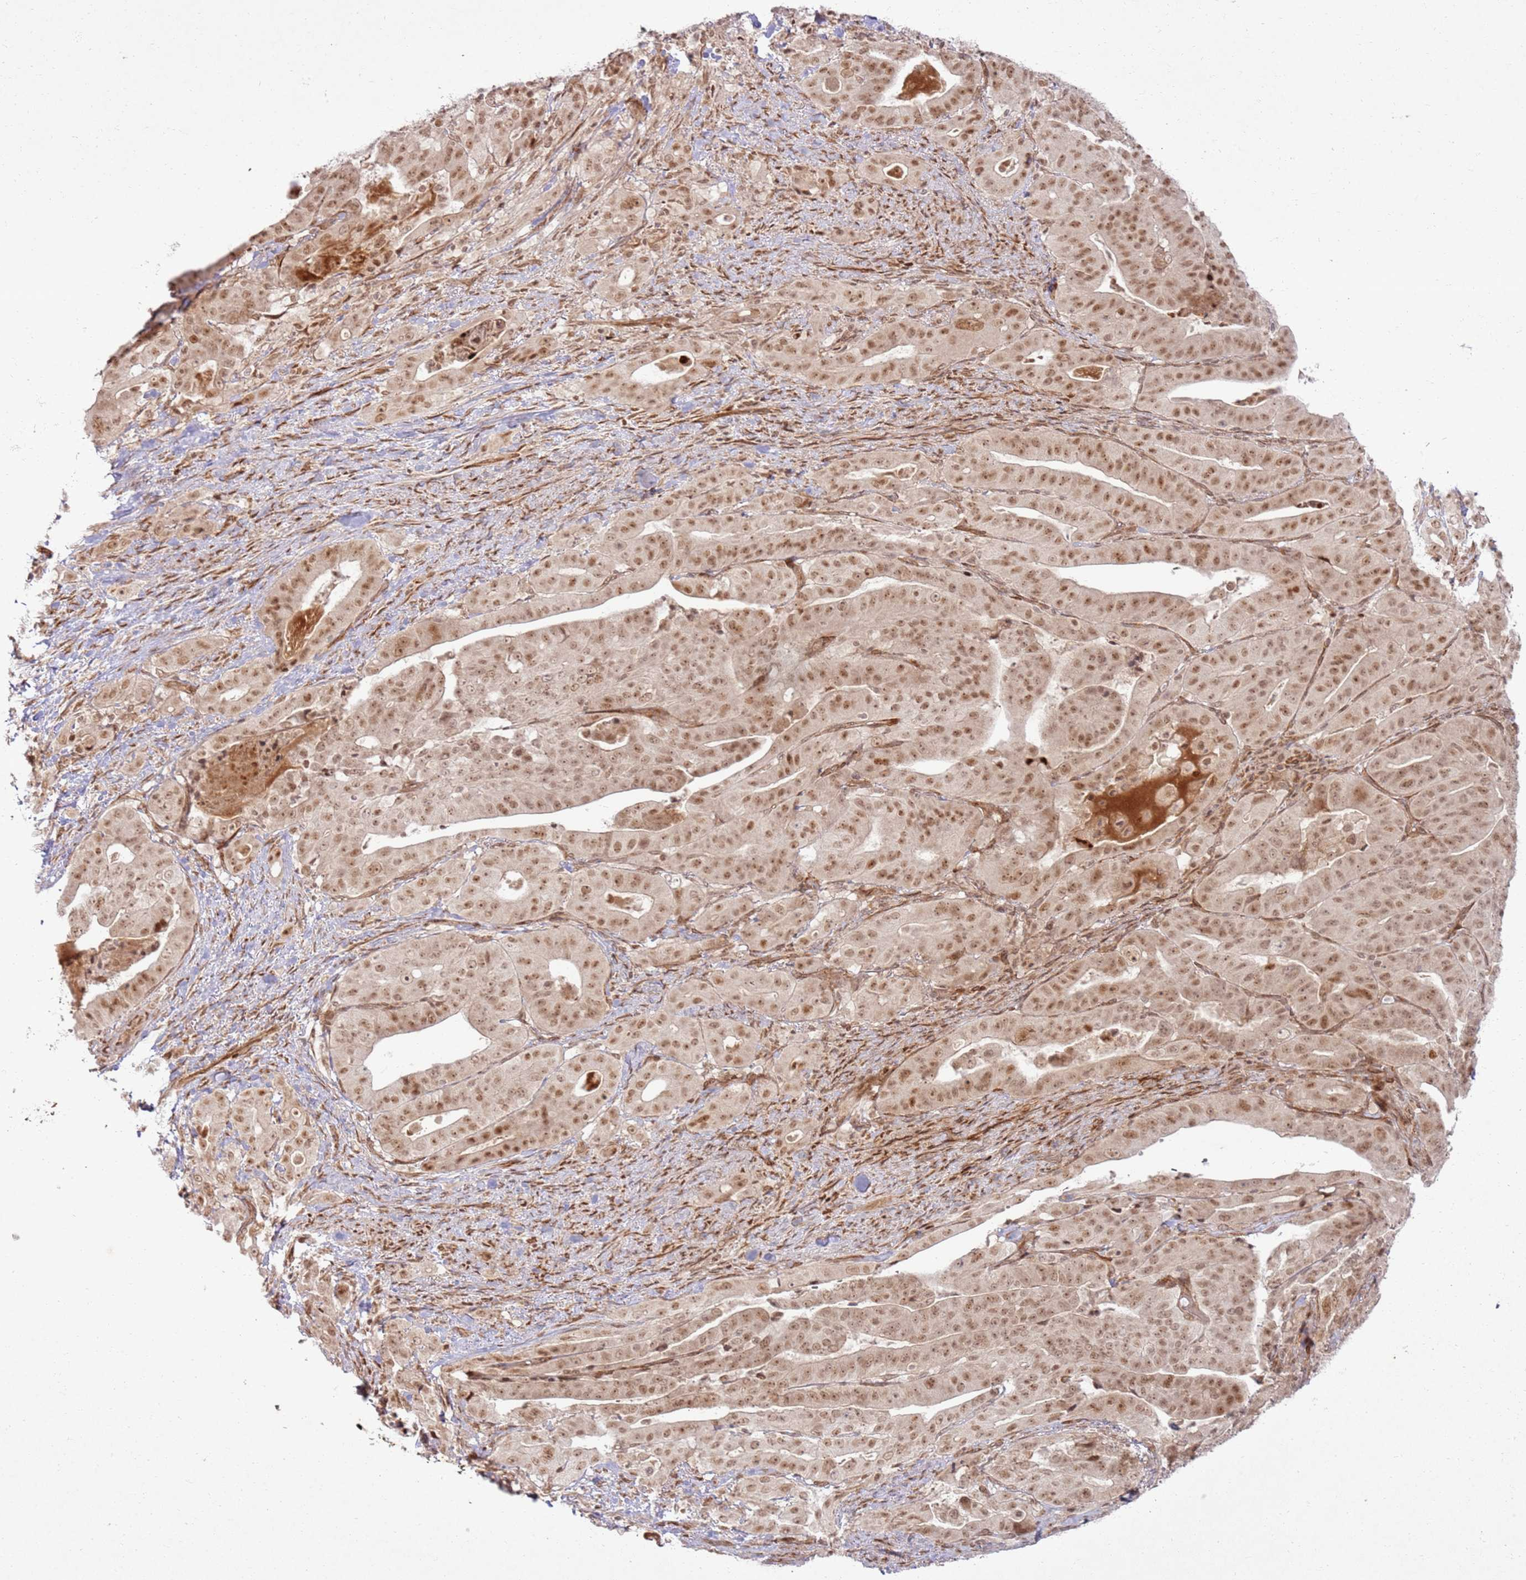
{"staining": {"intensity": "moderate", "quantity": ">75%", "location": "nuclear"}, "tissue": "stomach cancer", "cell_type": "Tumor cells", "image_type": "cancer", "snomed": [{"axis": "morphology", "description": "Adenocarcinoma, NOS"}, {"axis": "topography", "description": "Stomach"}], "caption": "Immunohistochemical staining of stomach cancer (adenocarcinoma) displays medium levels of moderate nuclear protein expression in approximately >75% of tumor cells. Using DAB (3,3'-diaminobenzidine) (brown) and hematoxylin (blue) stains, captured at high magnification using brightfield microscopy.", "gene": "KLHL36", "patient": {"sex": "male", "age": 48}}